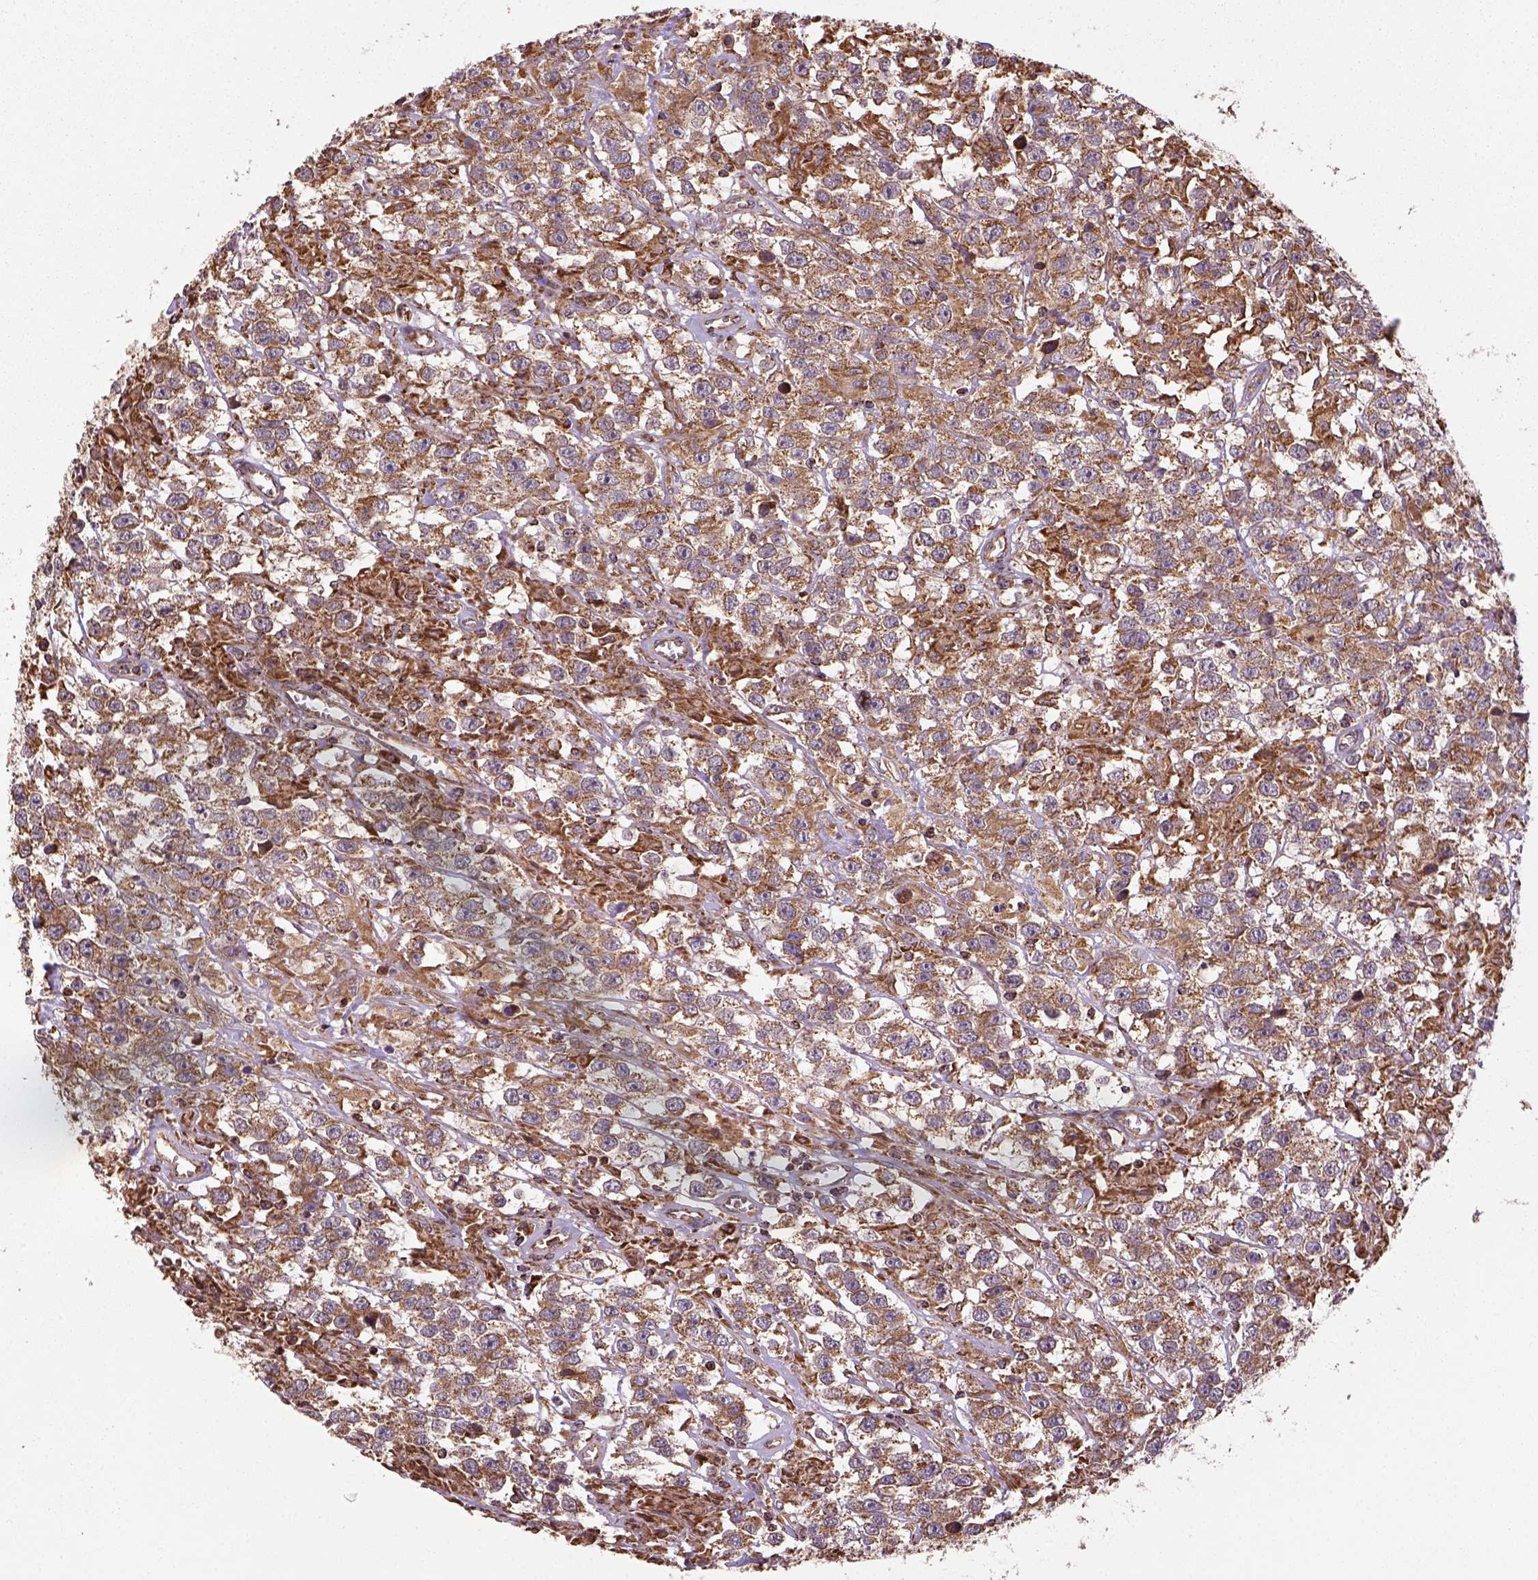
{"staining": {"intensity": "moderate", "quantity": ">75%", "location": "cytoplasmic/membranous"}, "tissue": "testis cancer", "cell_type": "Tumor cells", "image_type": "cancer", "snomed": [{"axis": "morphology", "description": "Seminoma, NOS"}, {"axis": "topography", "description": "Testis"}], "caption": "About >75% of tumor cells in testis seminoma display moderate cytoplasmic/membranous protein positivity as visualized by brown immunohistochemical staining.", "gene": "MAPK8IP3", "patient": {"sex": "male", "age": 43}}